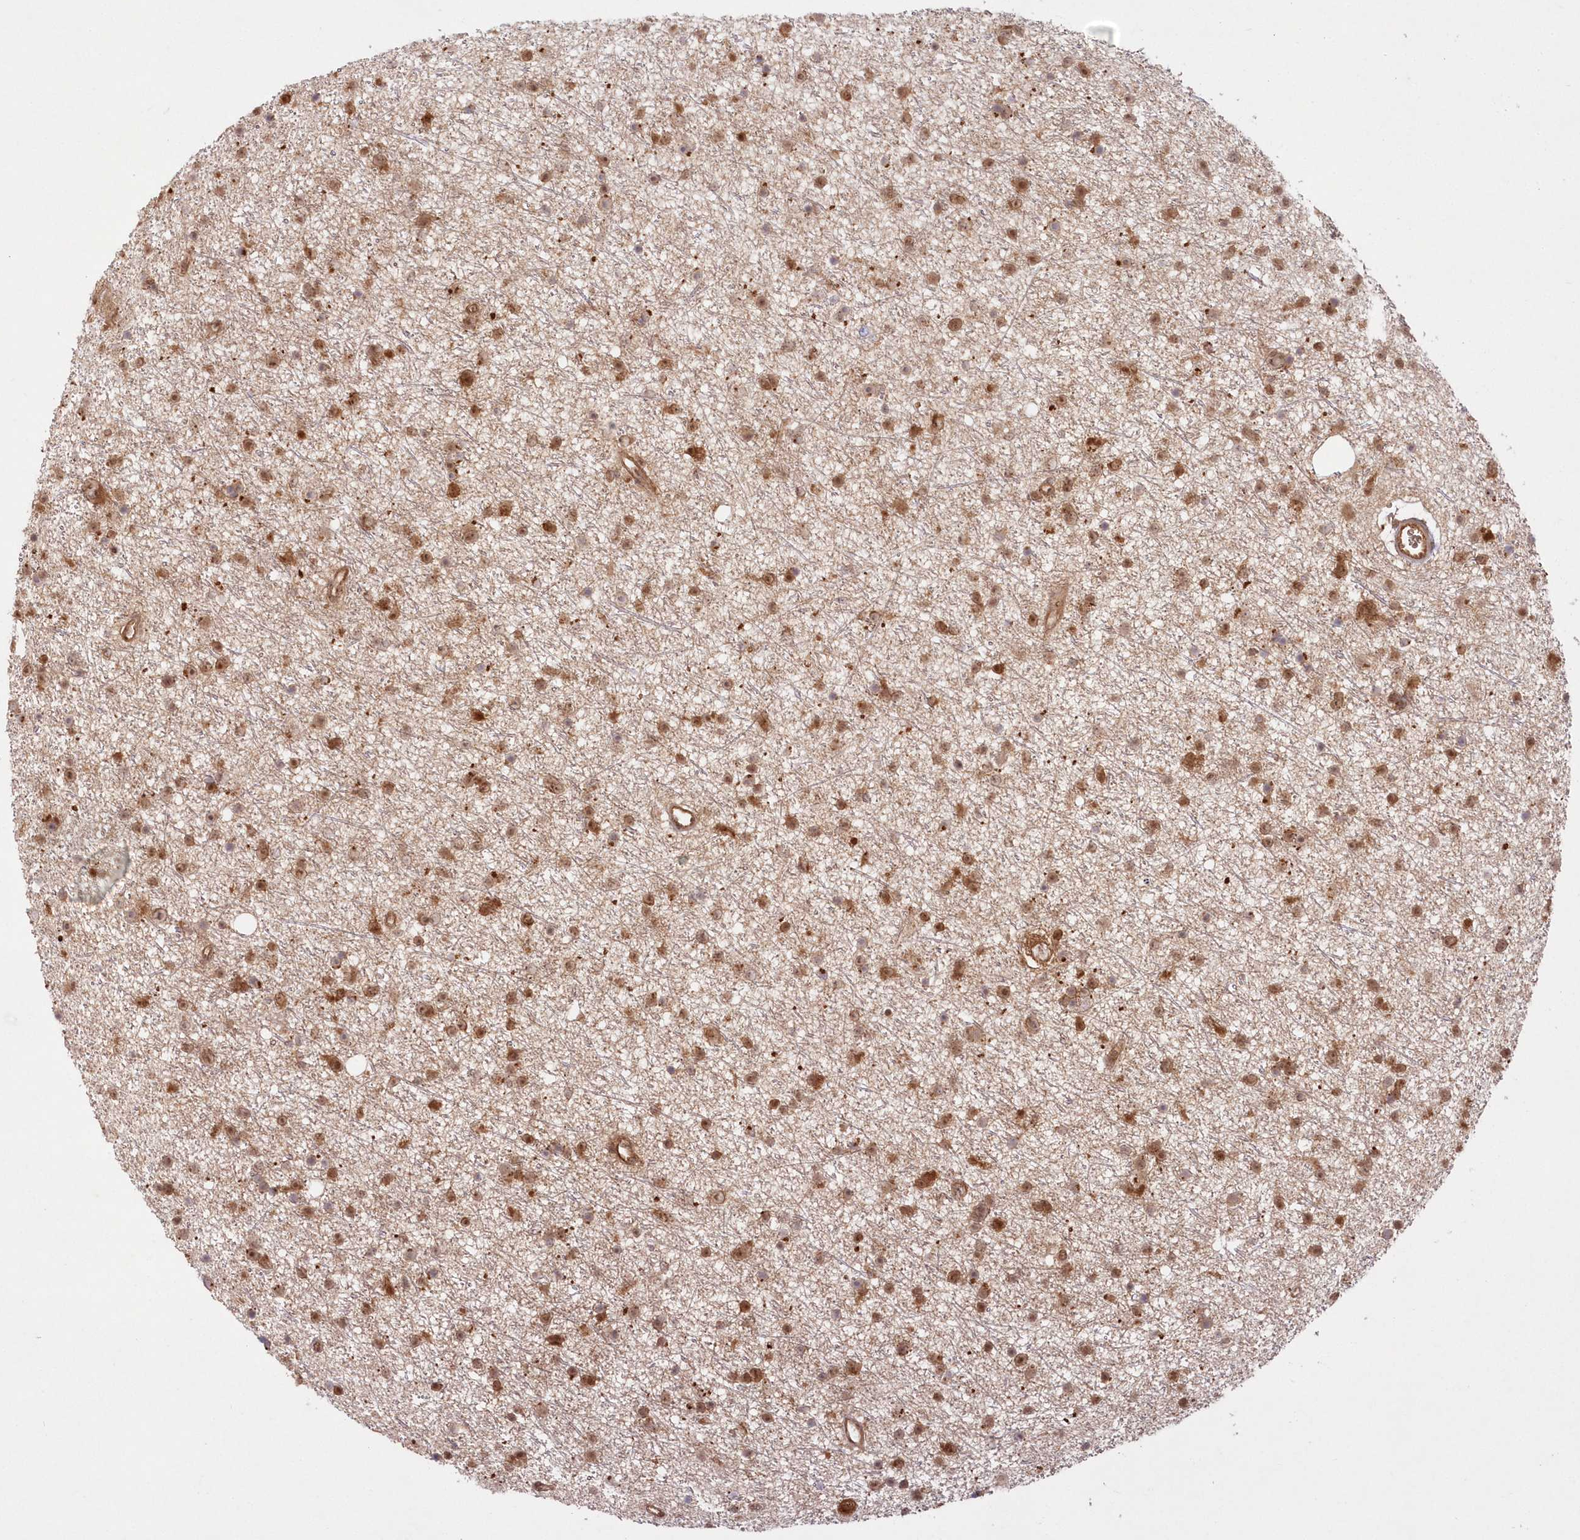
{"staining": {"intensity": "moderate", "quantity": ">75%", "location": "nuclear"}, "tissue": "glioma", "cell_type": "Tumor cells", "image_type": "cancer", "snomed": [{"axis": "morphology", "description": "Glioma, malignant, Low grade"}, {"axis": "topography", "description": "Cerebral cortex"}], "caption": "Immunohistochemical staining of low-grade glioma (malignant) shows medium levels of moderate nuclear protein positivity in about >75% of tumor cells.", "gene": "GBE1", "patient": {"sex": "female", "age": 39}}